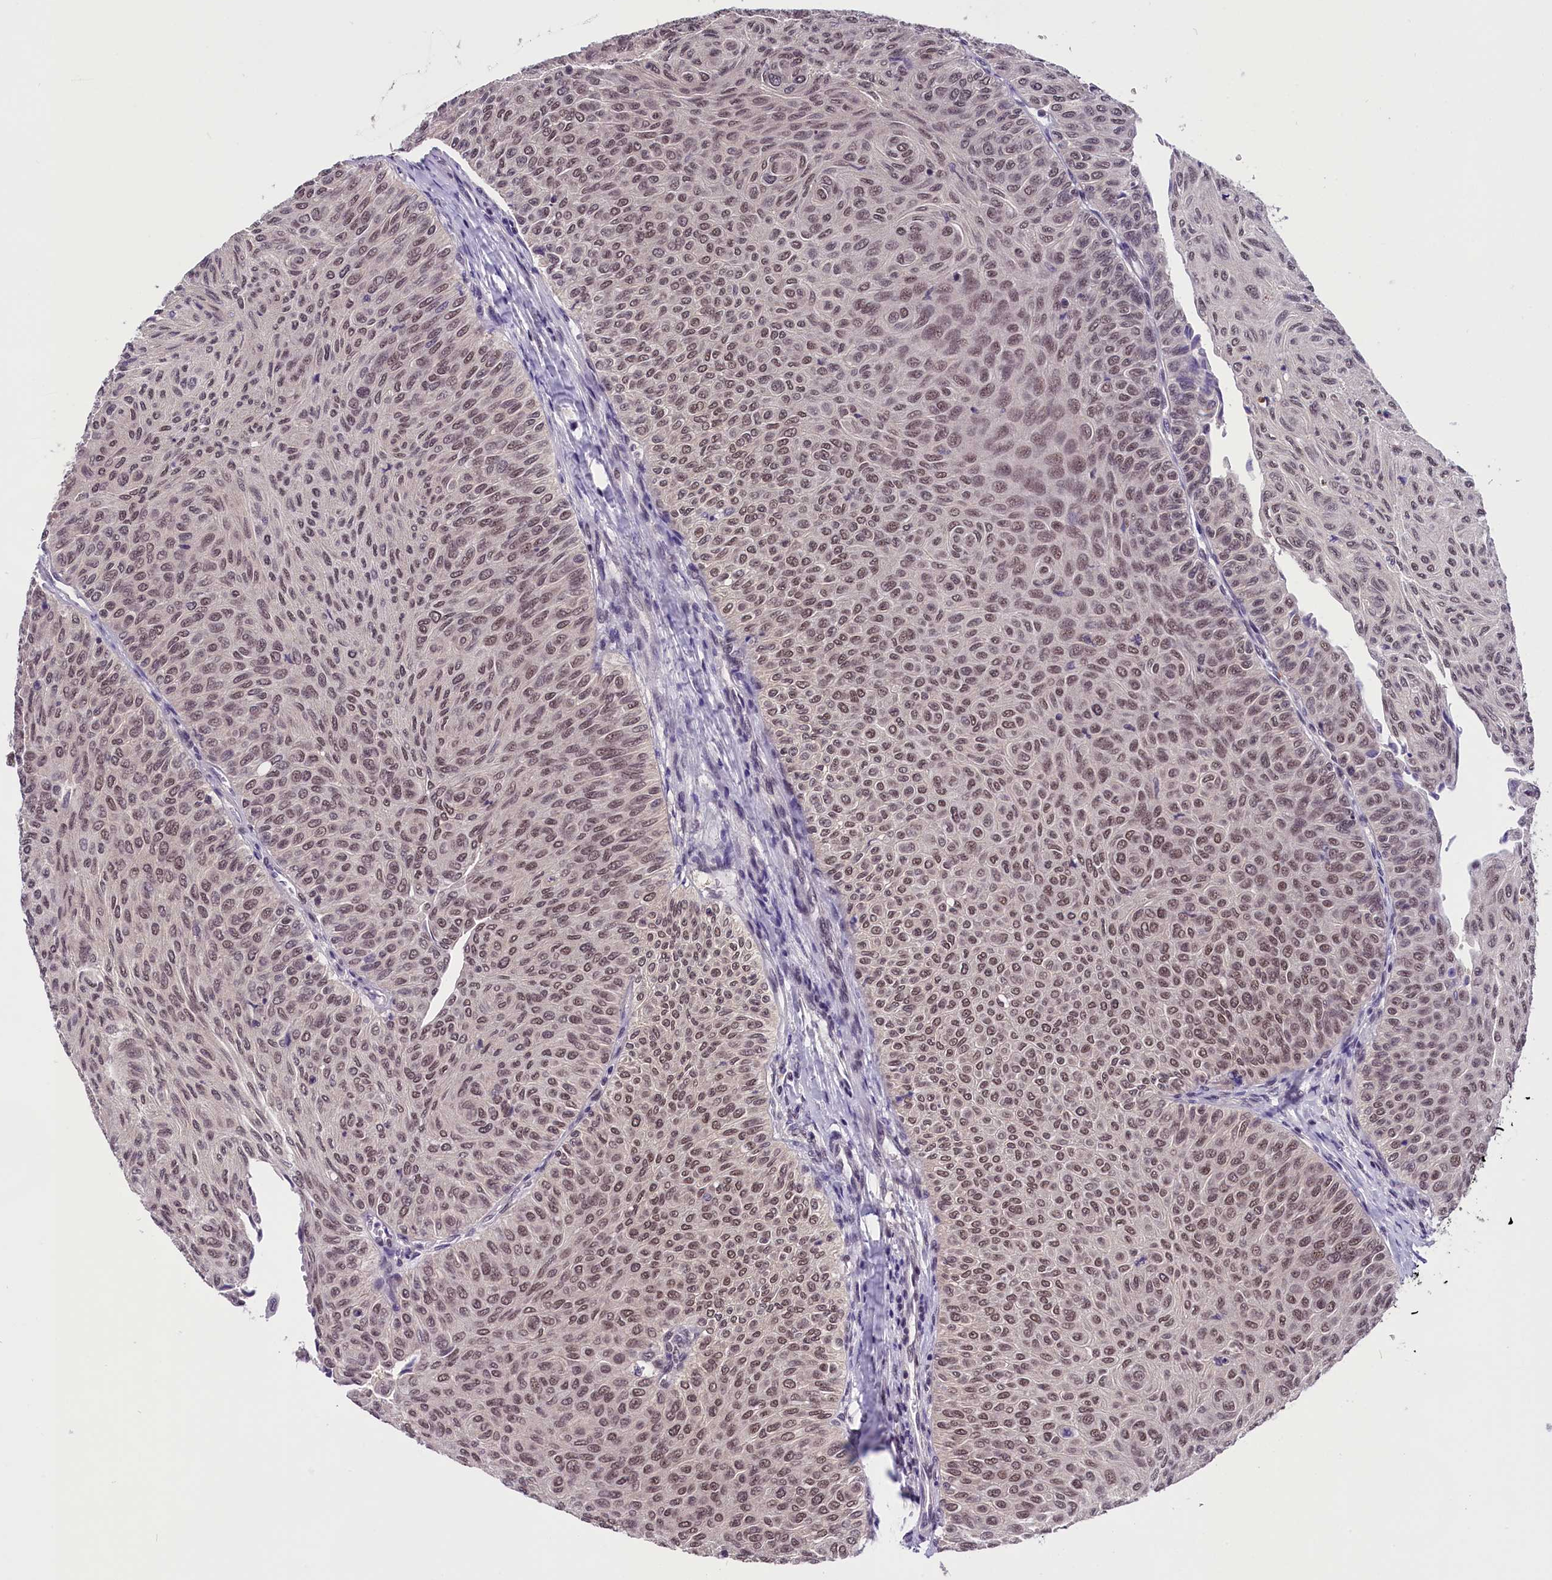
{"staining": {"intensity": "moderate", "quantity": ">75%", "location": "nuclear"}, "tissue": "urothelial cancer", "cell_type": "Tumor cells", "image_type": "cancer", "snomed": [{"axis": "morphology", "description": "Urothelial carcinoma, Low grade"}, {"axis": "topography", "description": "Urinary bladder"}], "caption": "Protein staining of urothelial cancer tissue shows moderate nuclear positivity in approximately >75% of tumor cells.", "gene": "ZC3H4", "patient": {"sex": "male", "age": 78}}